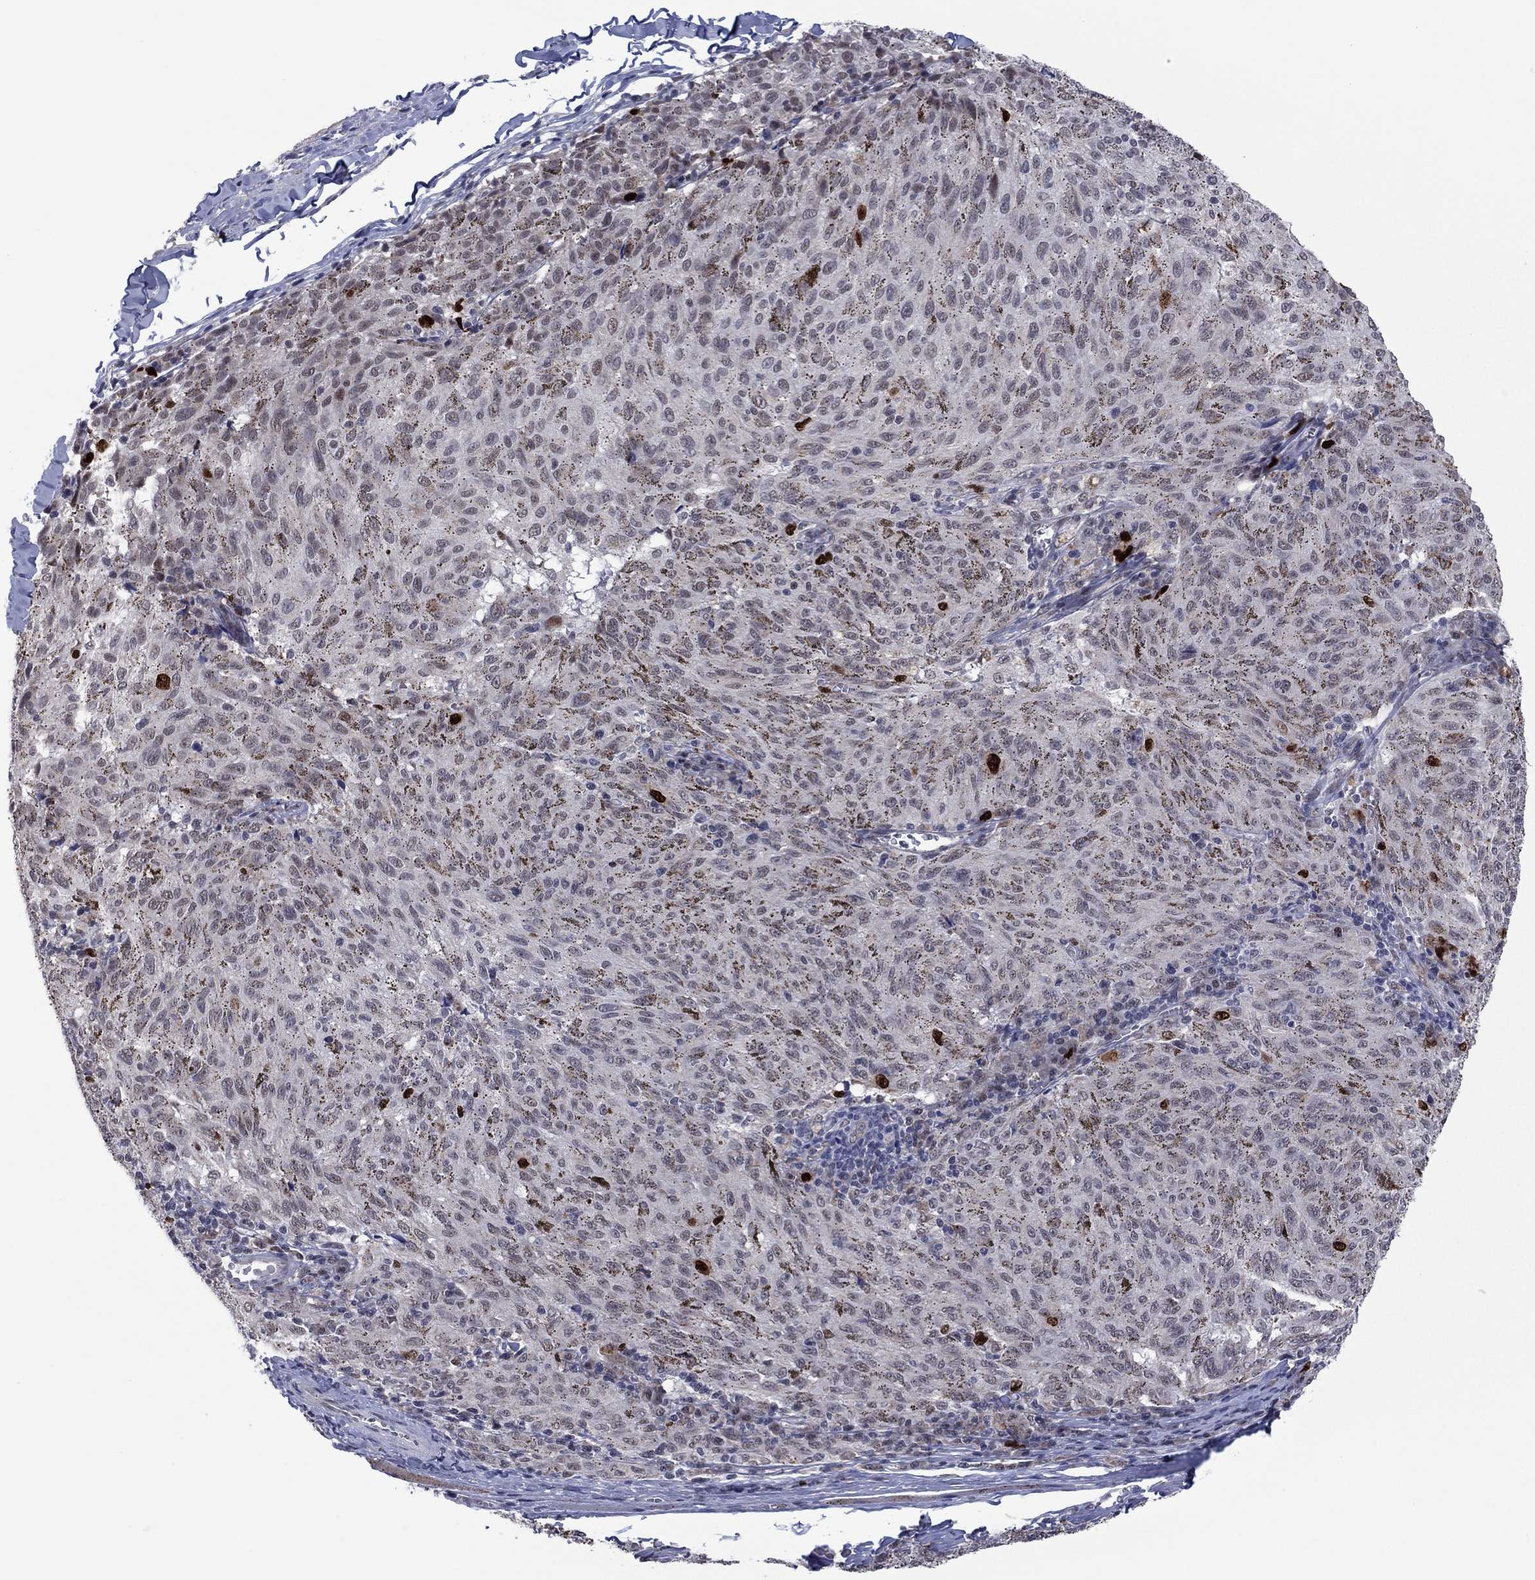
{"staining": {"intensity": "strong", "quantity": "<25%", "location": "nuclear"}, "tissue": "melanoma", "cell_type": "Tumor cells", "image_type": "cancer", "snomed": [{"axis": "morphology", "description": "Malignant melanoma, NOS"}, {"axis": "topography", "description": "Skin"}], "caption": "A micrograph of melanoma stained for a protein demonstrates strong nuclear brown staining in tumor cells.", "gene": "CDCA5", "patient": {"sex": "female", "age": 72}}